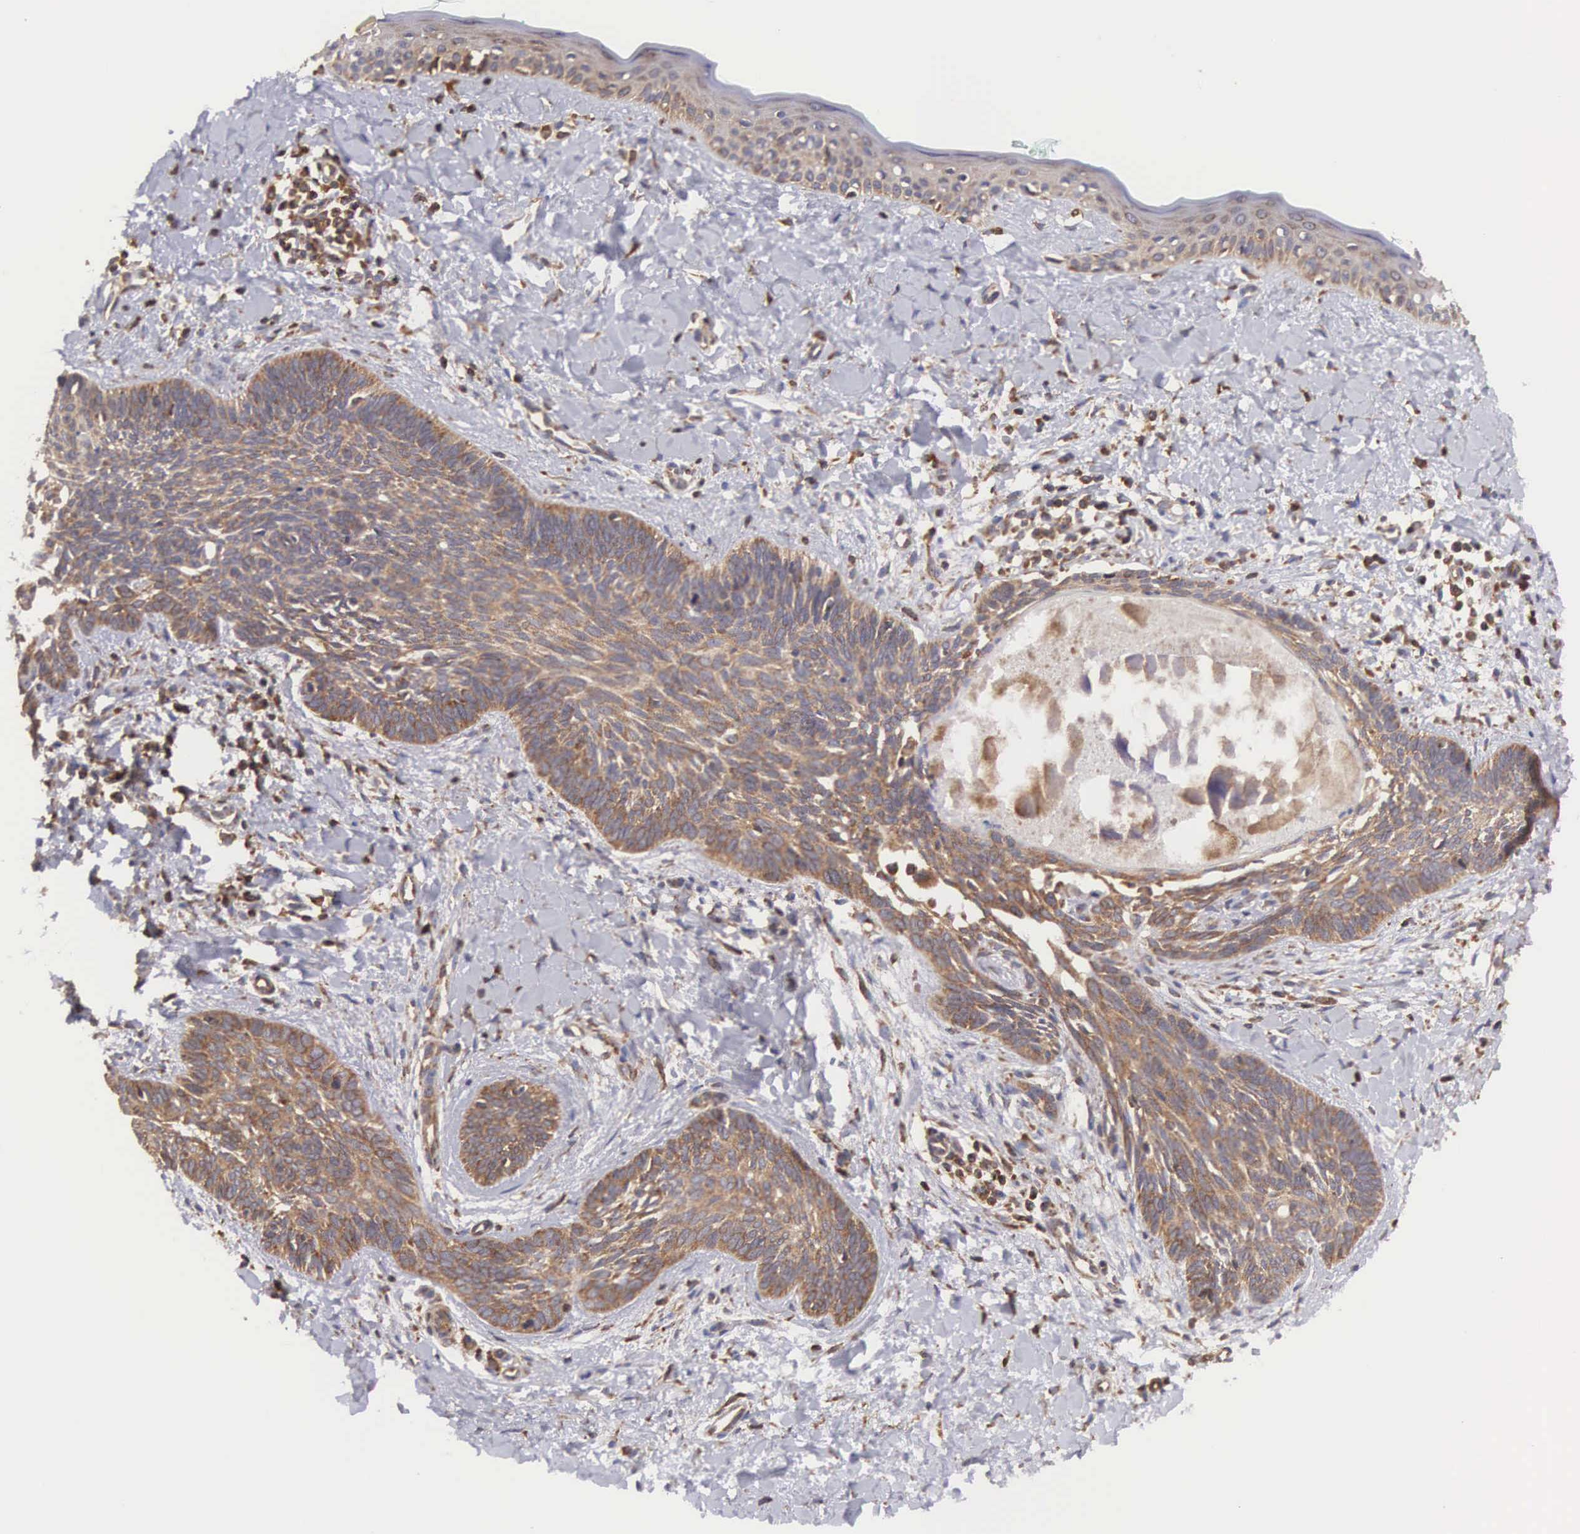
{"staining": {"intensity": "moderate", "quantity": ">75%", "location": "cytoplasmic/membranous"}, "tissue": "skin cancer", "cell_type": "Tumor cells", "image_type": "cancer", "snomed": [{"axis": "morphology", "description": "Basal cell carcinoma"}, {"axis": "topography", "description": "Skin"}], "caption": "A brown stain highlights moderate cytoplasmic/membranous expression of a protein in human basal cell carcinoma (skin) tumor cells. The staining was performed using DAB (3,3'-diaminobenzidine) to visualize the protein expression in brown, while the nuclei were stained in blue with hematoxylin (Magnification: 20x).", "gene": "DHRS1", "patient": {"sex": "female", "age": 81}}